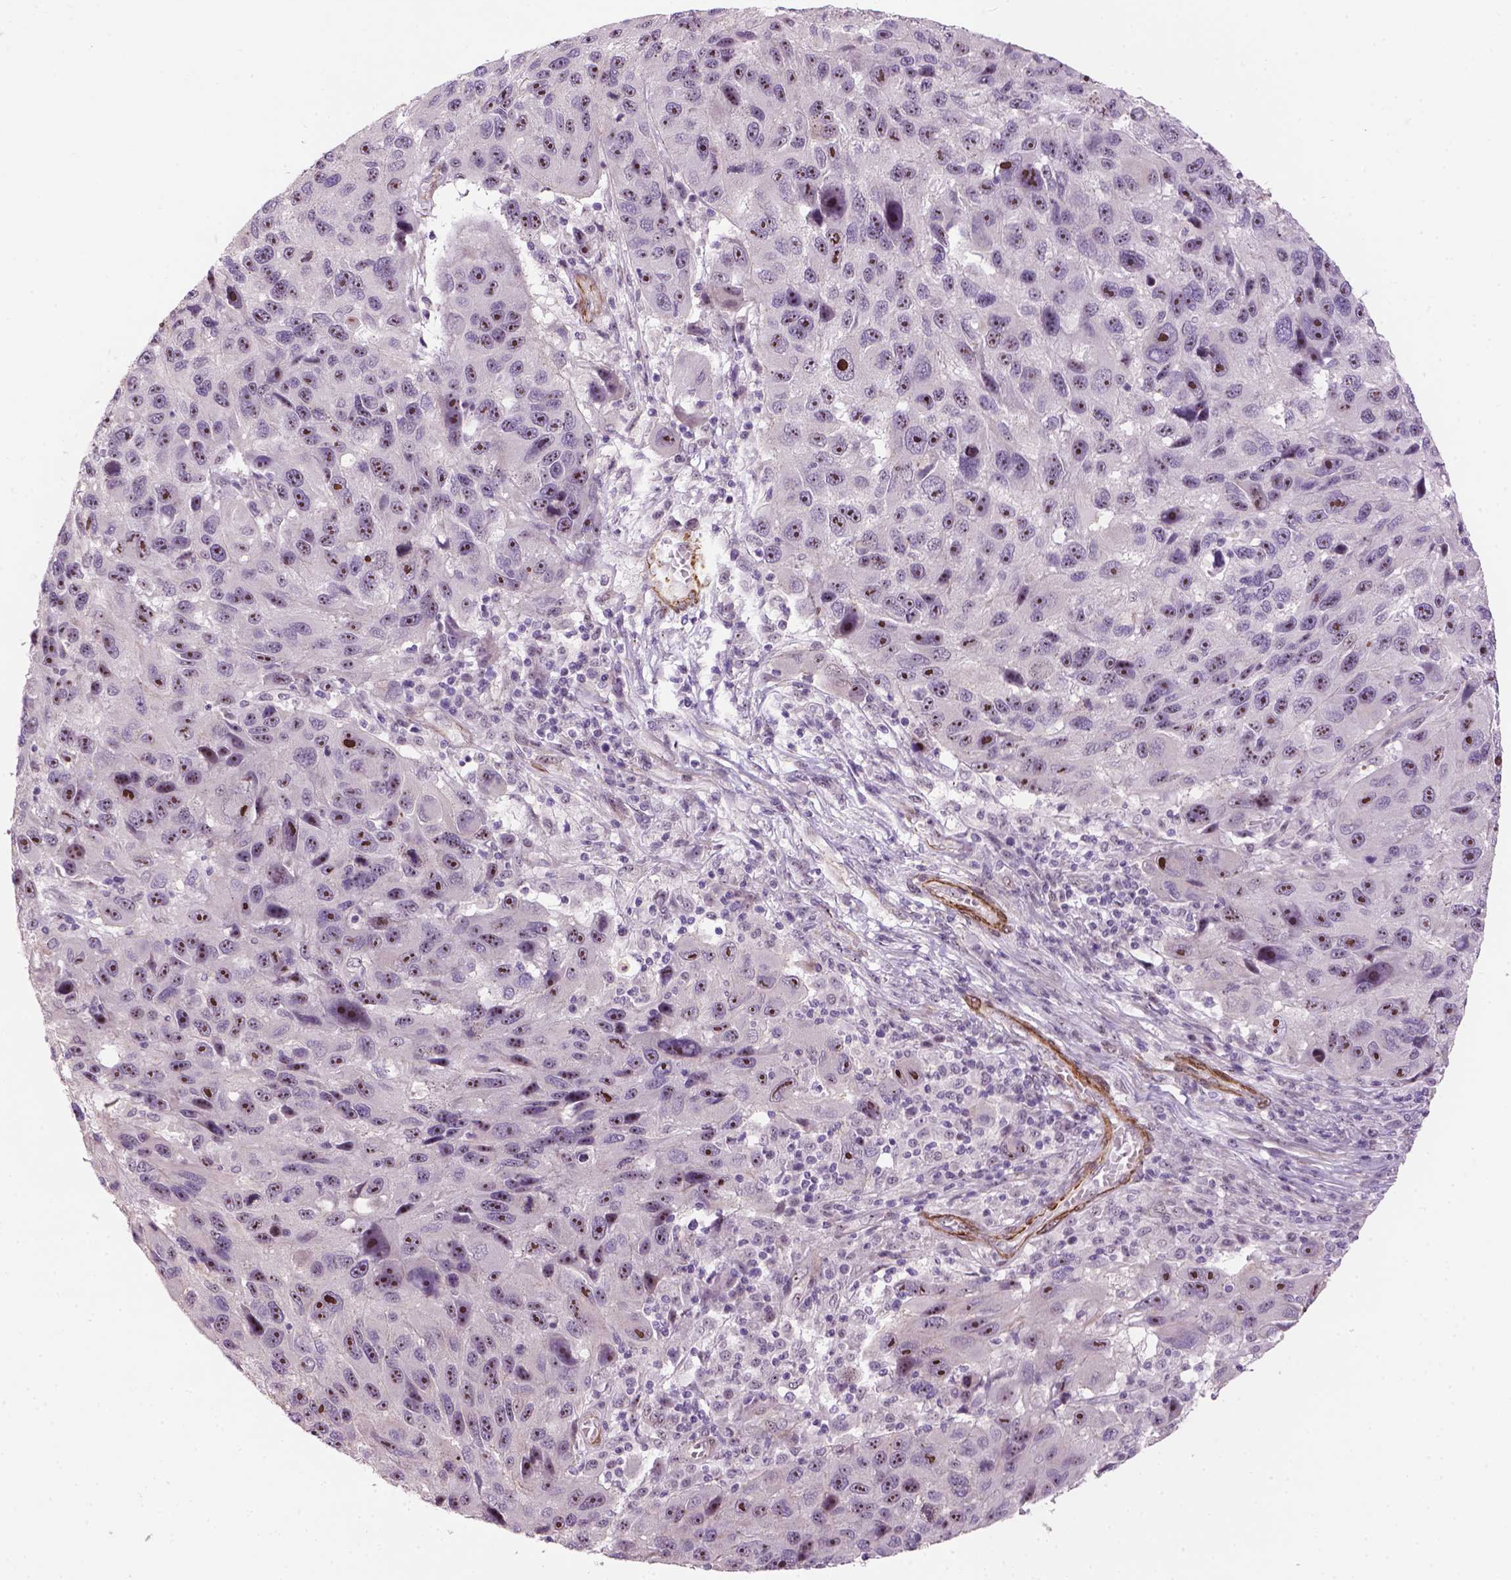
{"staining": {"intensity": "strong", "quantity": ">75%", "location": "nuclear"}, "tissue": "melanoma", "cell_type": "Tumor cells", "image_type": "cancer", "snomed": [{"axis": "morphology", "description": "Malignant melanoma, NOS"}, {"axis": "topography", "description": "Skin"}], "caption": "The immunohistochemical stain highlights strong nuclear staining in tumor cells of malignant melanoma tissue. (IHC, brightfield microscopy, high magnification).", "gene": "RRS1", "patient": {"sex": "male", "age": 53}}